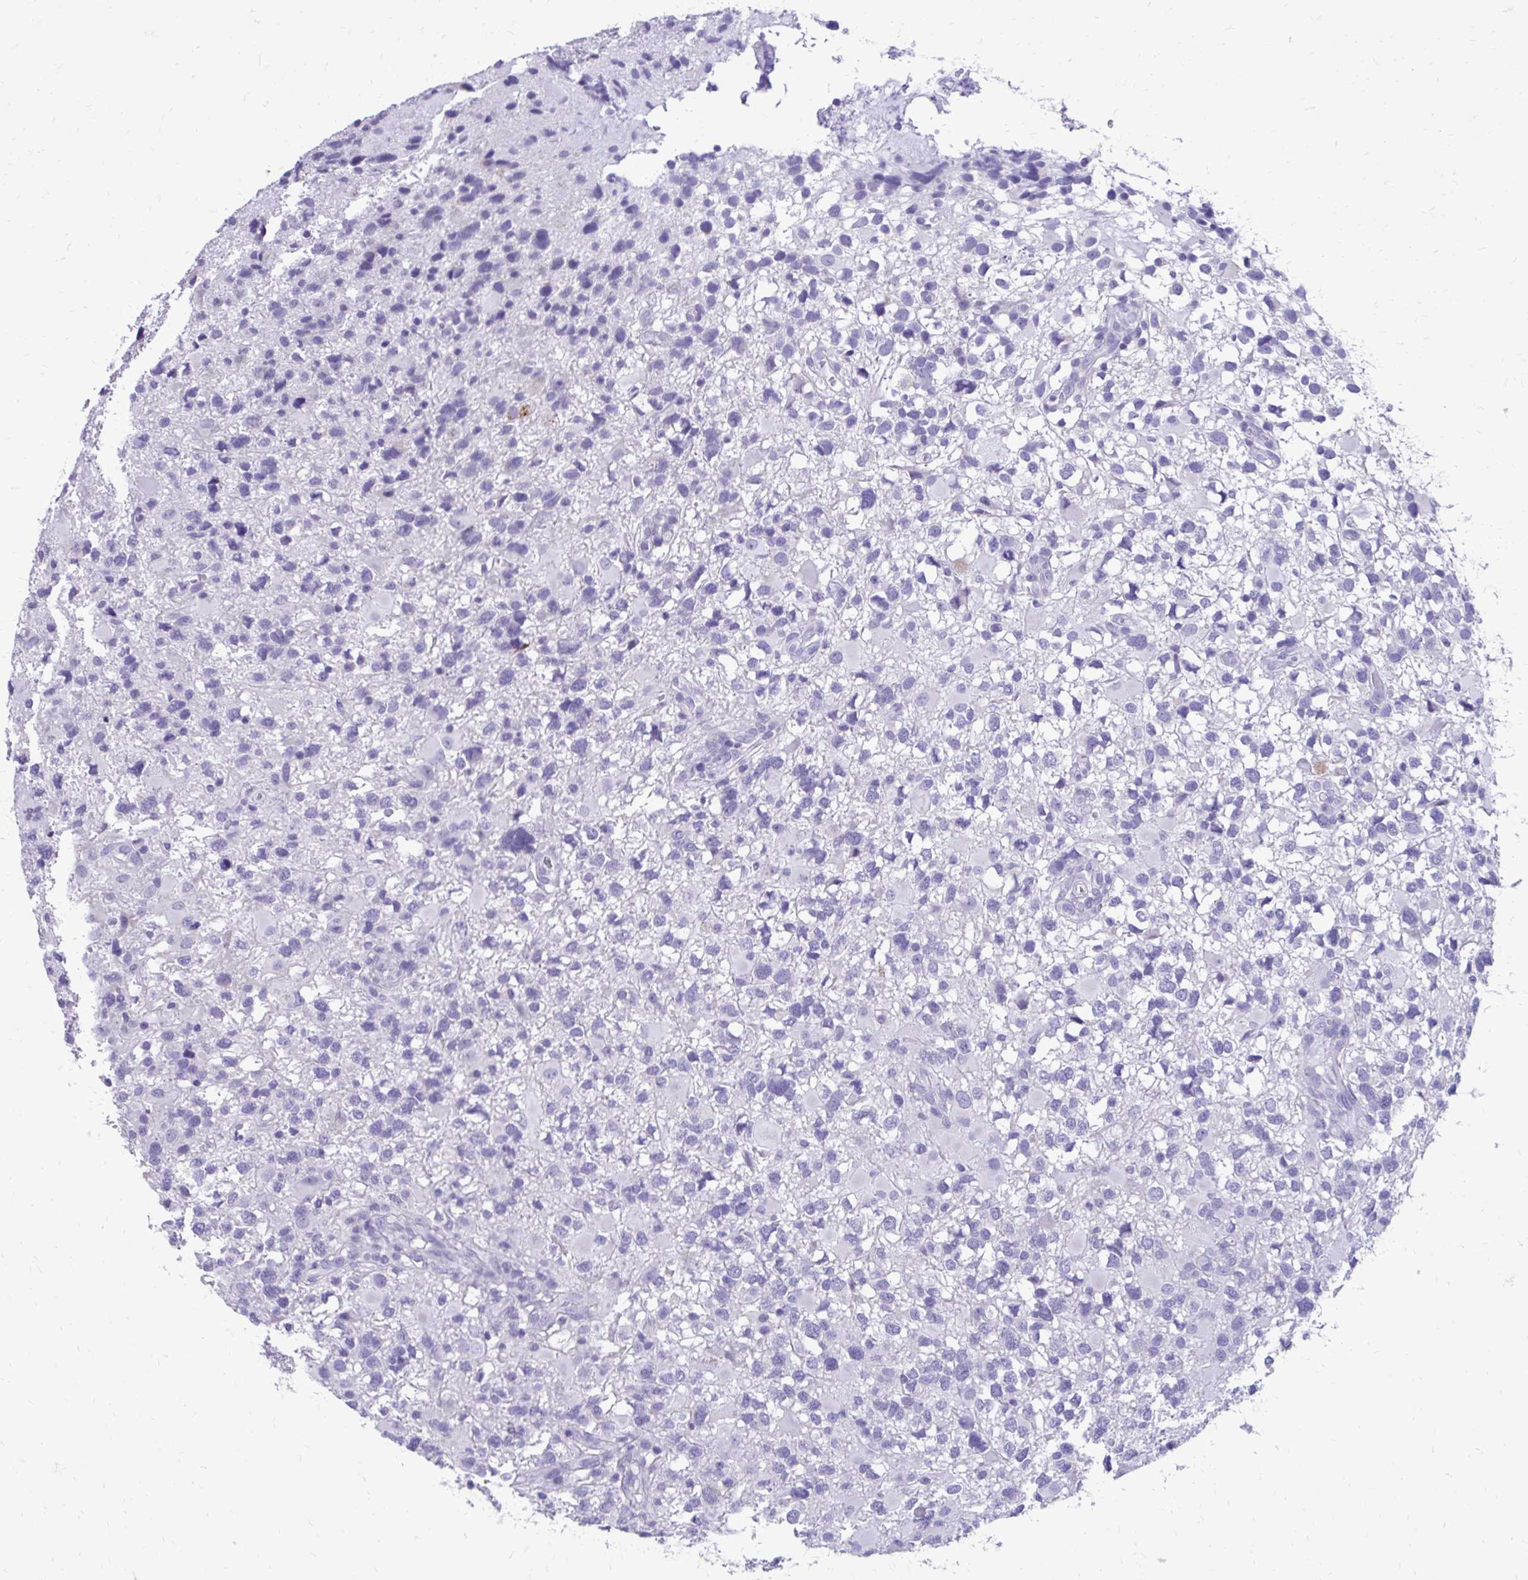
{"staining": {"intensity": "negative", "quantity": "none", "location": "none"}, "tissue": "glioma", "cell_type": "Tumor cells", "image_type": "cancer", "snomed": [{"axis": "morphology", "description": "Glioma, malignant, High grade"}, {"axis": "topography", "description": "Brain"}], "caption": "The histopathology image exhibits no staining of tumor cells in high-grade glioma (malignant).", "gene": "SATL1", "patient": {"sex": "male", "age": 54}}